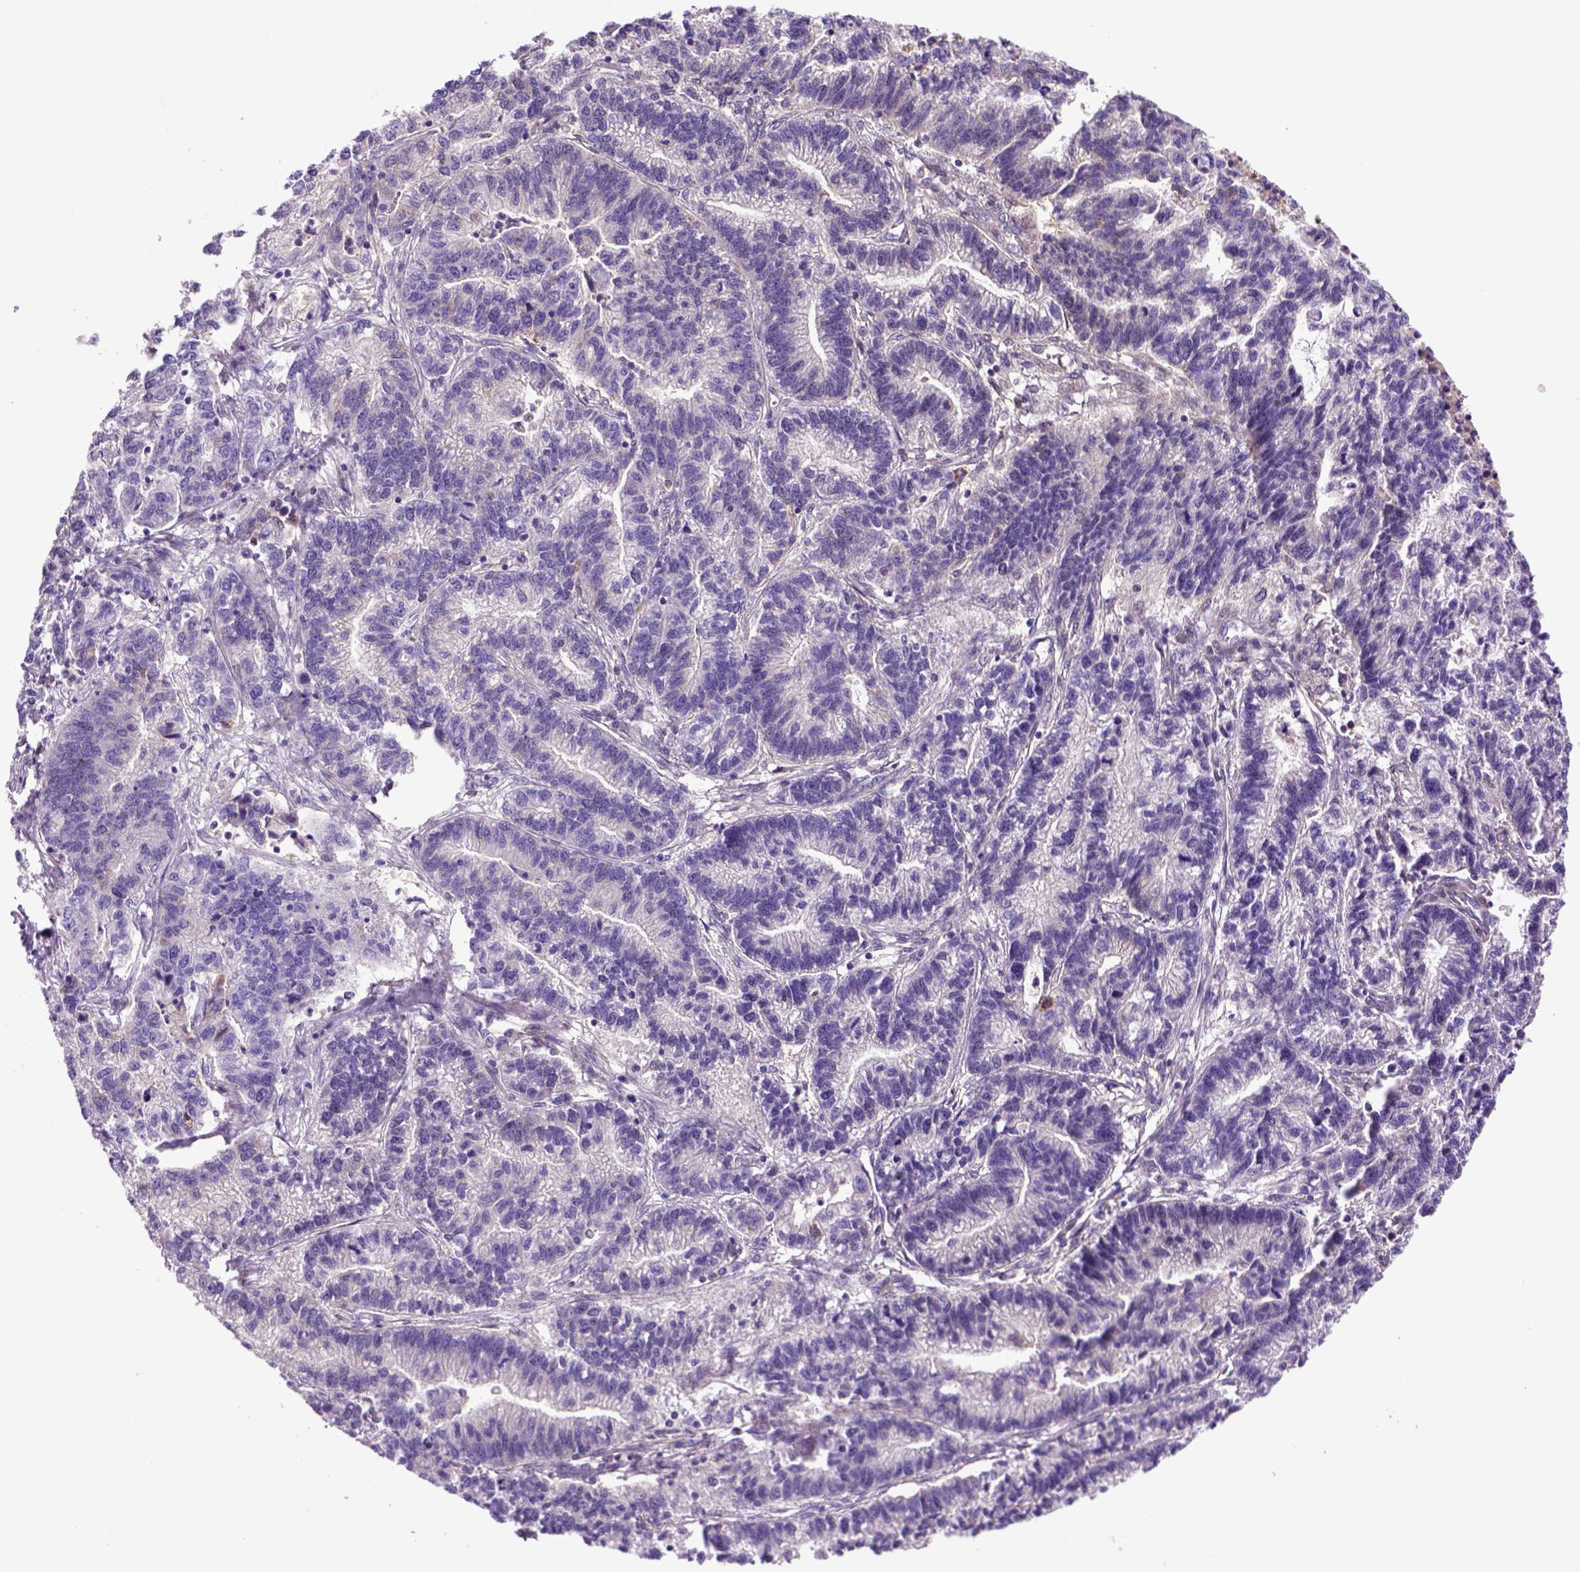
{"staining": {"intensity": "negative", "quantity": "none", "location": "none"}, "tissue": "stomach cancer", "cell_type": "Tumor cells", "image_type": "cancer", "snomed": [{"axis": "morphology", "description": "Adenocarcinoma, NOS"}, {"axis": "topography", "description": "Stomach"}], "caption": "Stomach adenocarcinoma was stained to show a protein in brown. There is no significant staining in tumor cells.", "gene": "HSPBP1", "patient": {"sex": "male", "age": 83}}